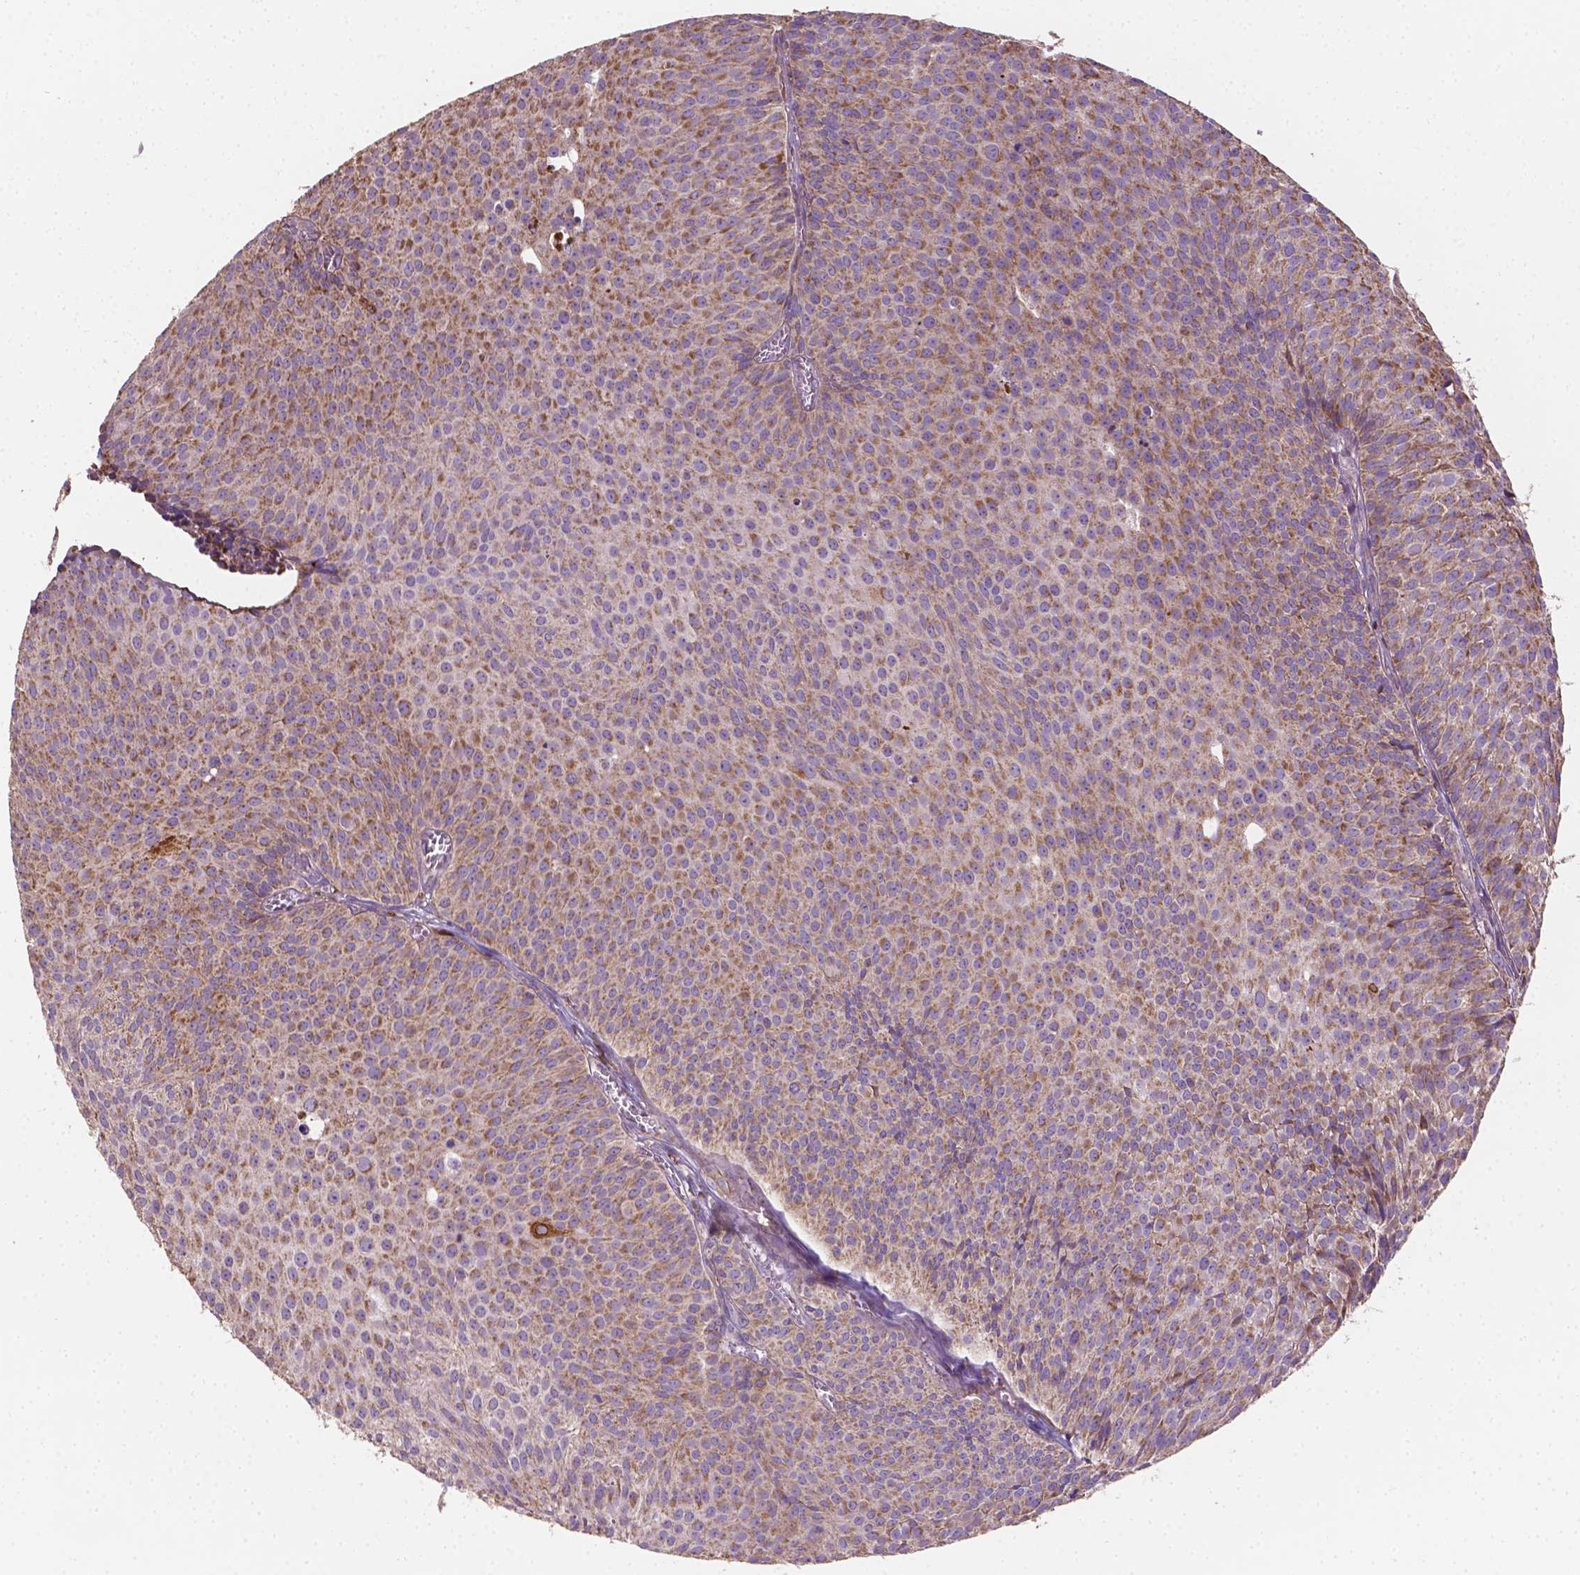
{"staining": {"intensity": "moderate", "quantity": "25%-75%", "location": "cytoplasmic/membranous"}, "tissue": "urothelial cancer", "cell_type": "Tumor cells", "image_type": "cancer", "snomed": [{"axis": "morphology", "description": "Urothelial carcinoma, Low grade"}, {"axis": "topography", "description": "Urinary bladder"}], "caption": "A photomicrograph showing moderate cytoplasmic/membranous expression in approximately 25%-75% of tumor cells in urothelial cancer, as visualized by brown immunohistochemical staining.", "gene": "TCAF1", "patient": {"sex": "male", "age": 63}}